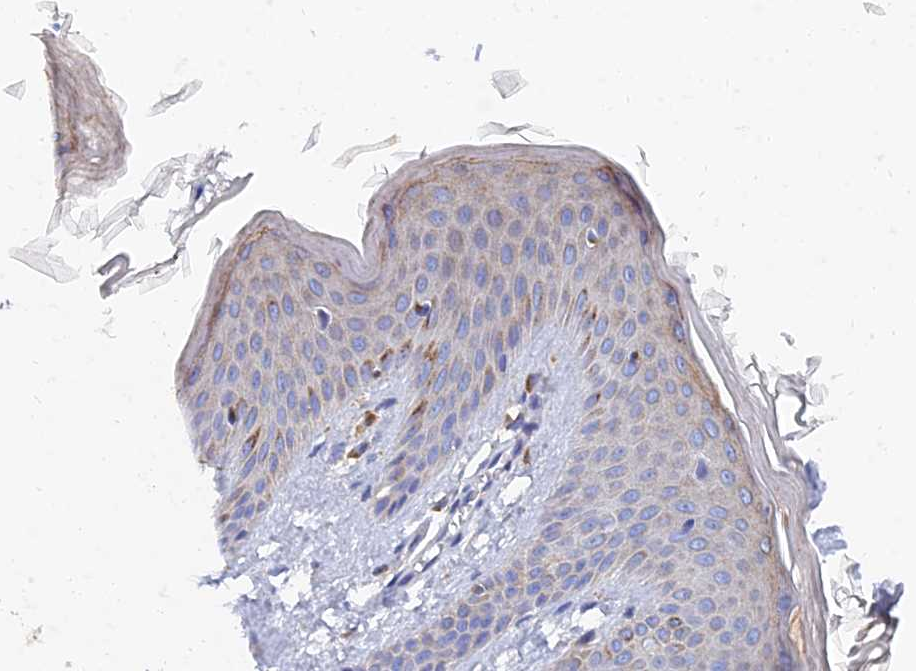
{"staining": {"intensity": "negative", "quantity": "none", "location": "none"}, "tissue": "skin", "cell_type": "Fibroblasts", "image_type": "normal", "snomed": [{"axis": "morphology", "description": "Normal tissue, NOS"}, {"axis": "topography", "description": "Skin"}], "caption": "A micrograph of human skin is negative for staining in fibroblasts. (DAB (3,3'-diaminobenzidine) immunohistochemistry (IHC) with hematoxylin counter stain).", "gene": "SPNS1", "patient": {"sex": "male", "age": 36}}